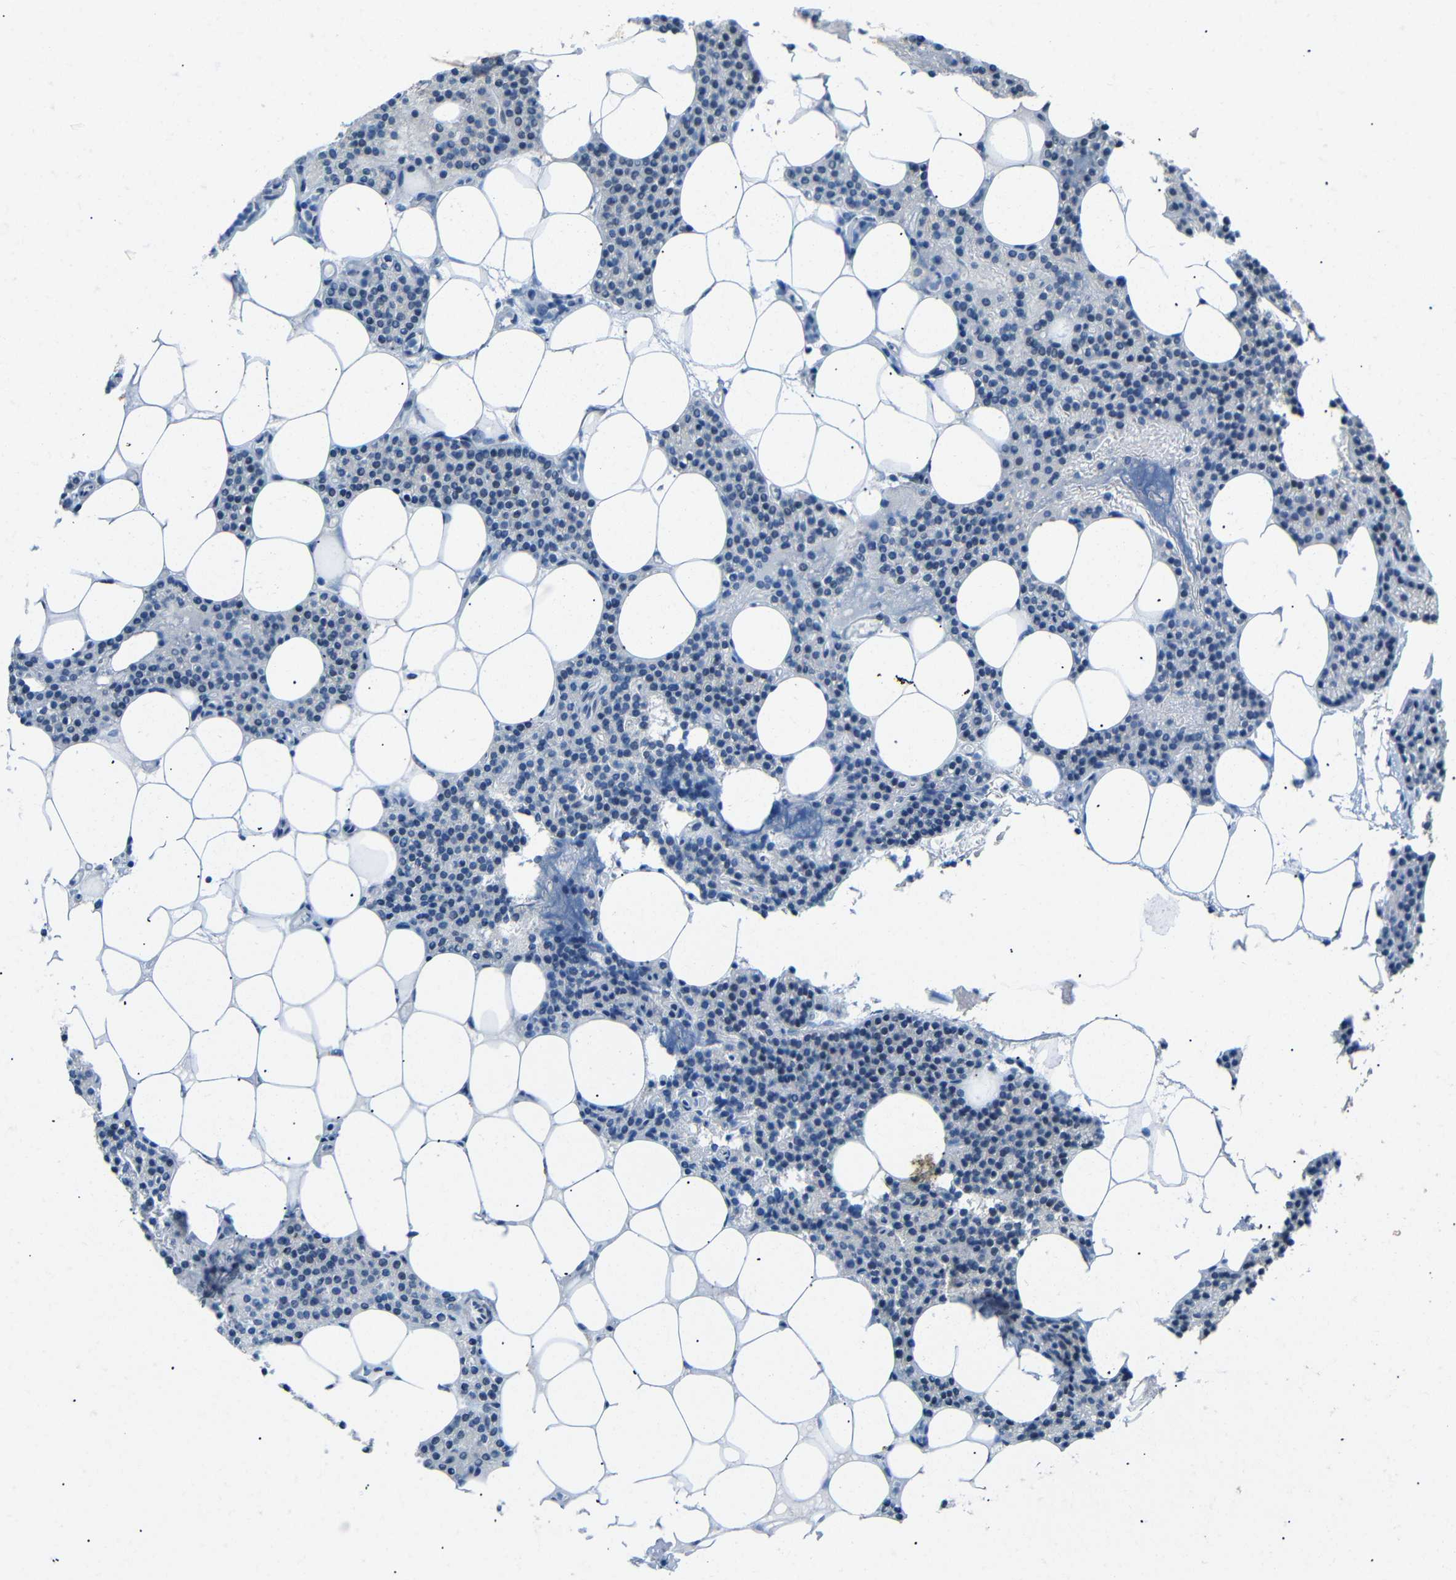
{"staining": {"intensity": "negative", "quantity": "none", "location": "none"}, "tissue": "parathyroid gland", "cell_type": "Glandular cells", "image_type": "normal", "snomed": [{"axis": "morphology", "description": "Normal tissue, NOS"}, {"axis": "morphology", "description": "Adenoma, NOS"}, {"axis": "topography", "description": "Parathyroid gland"}], "caption": "Glandular cells show no significant positivity in normal parathyroid gland. (Stains: DAB IHC with hematoxylin counter stain, Microscopy: brightfield microscopy at high magnification).", "gene": "GPR158", "patient": {"sex": "female", "age": 51}}